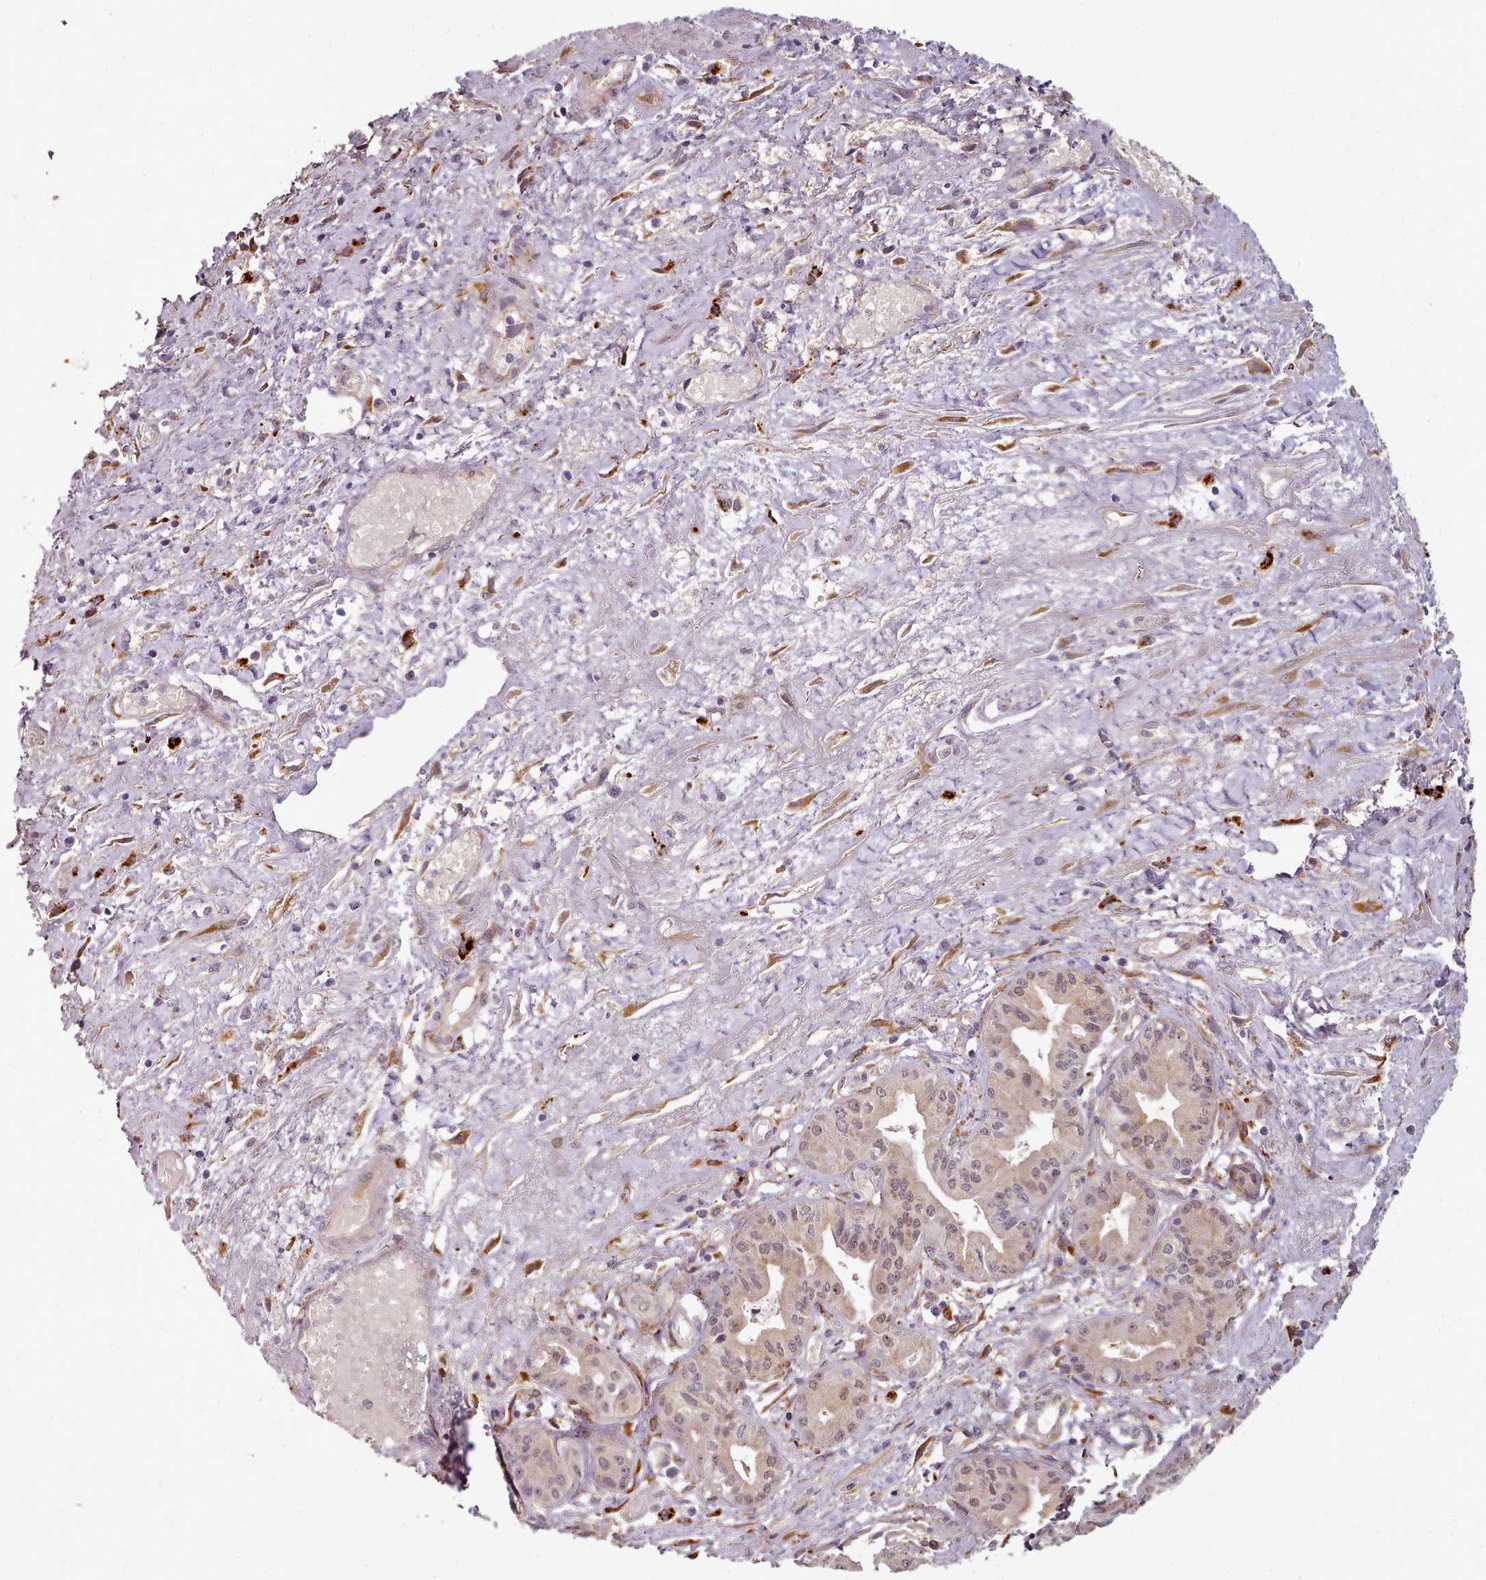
{"staining": {"intensity": "weak", "quantity": ">75%", "location": "cytoplasmic/membranous,nuclear"}, "tissue": "pancreatic cancer", "cell_type": "Tumor cells", "image_type": "cancer", "snomed": [{"axis": "morphology", "description": "Adenocarcinoma, NOS"}, {"axis": "topography", "description": "Pancreas"}], "caption": "Immunohistochemistry staining of pancreatic adenocarcinoma, which reveals low levels of weak cytoplasmic/membranous and nuclear staining in about >75% of tumor cells indicating weak cytoplasmic/membranous and nuclear protein staining. The staining was performed using DAB (3,3'-diaminobenzidine) (brown) for protein detection and nuclei were counterstained in hematoxylin (blue).", "gene": "C1QTNF5", "patient": {"sex": "female", "age": 50}}